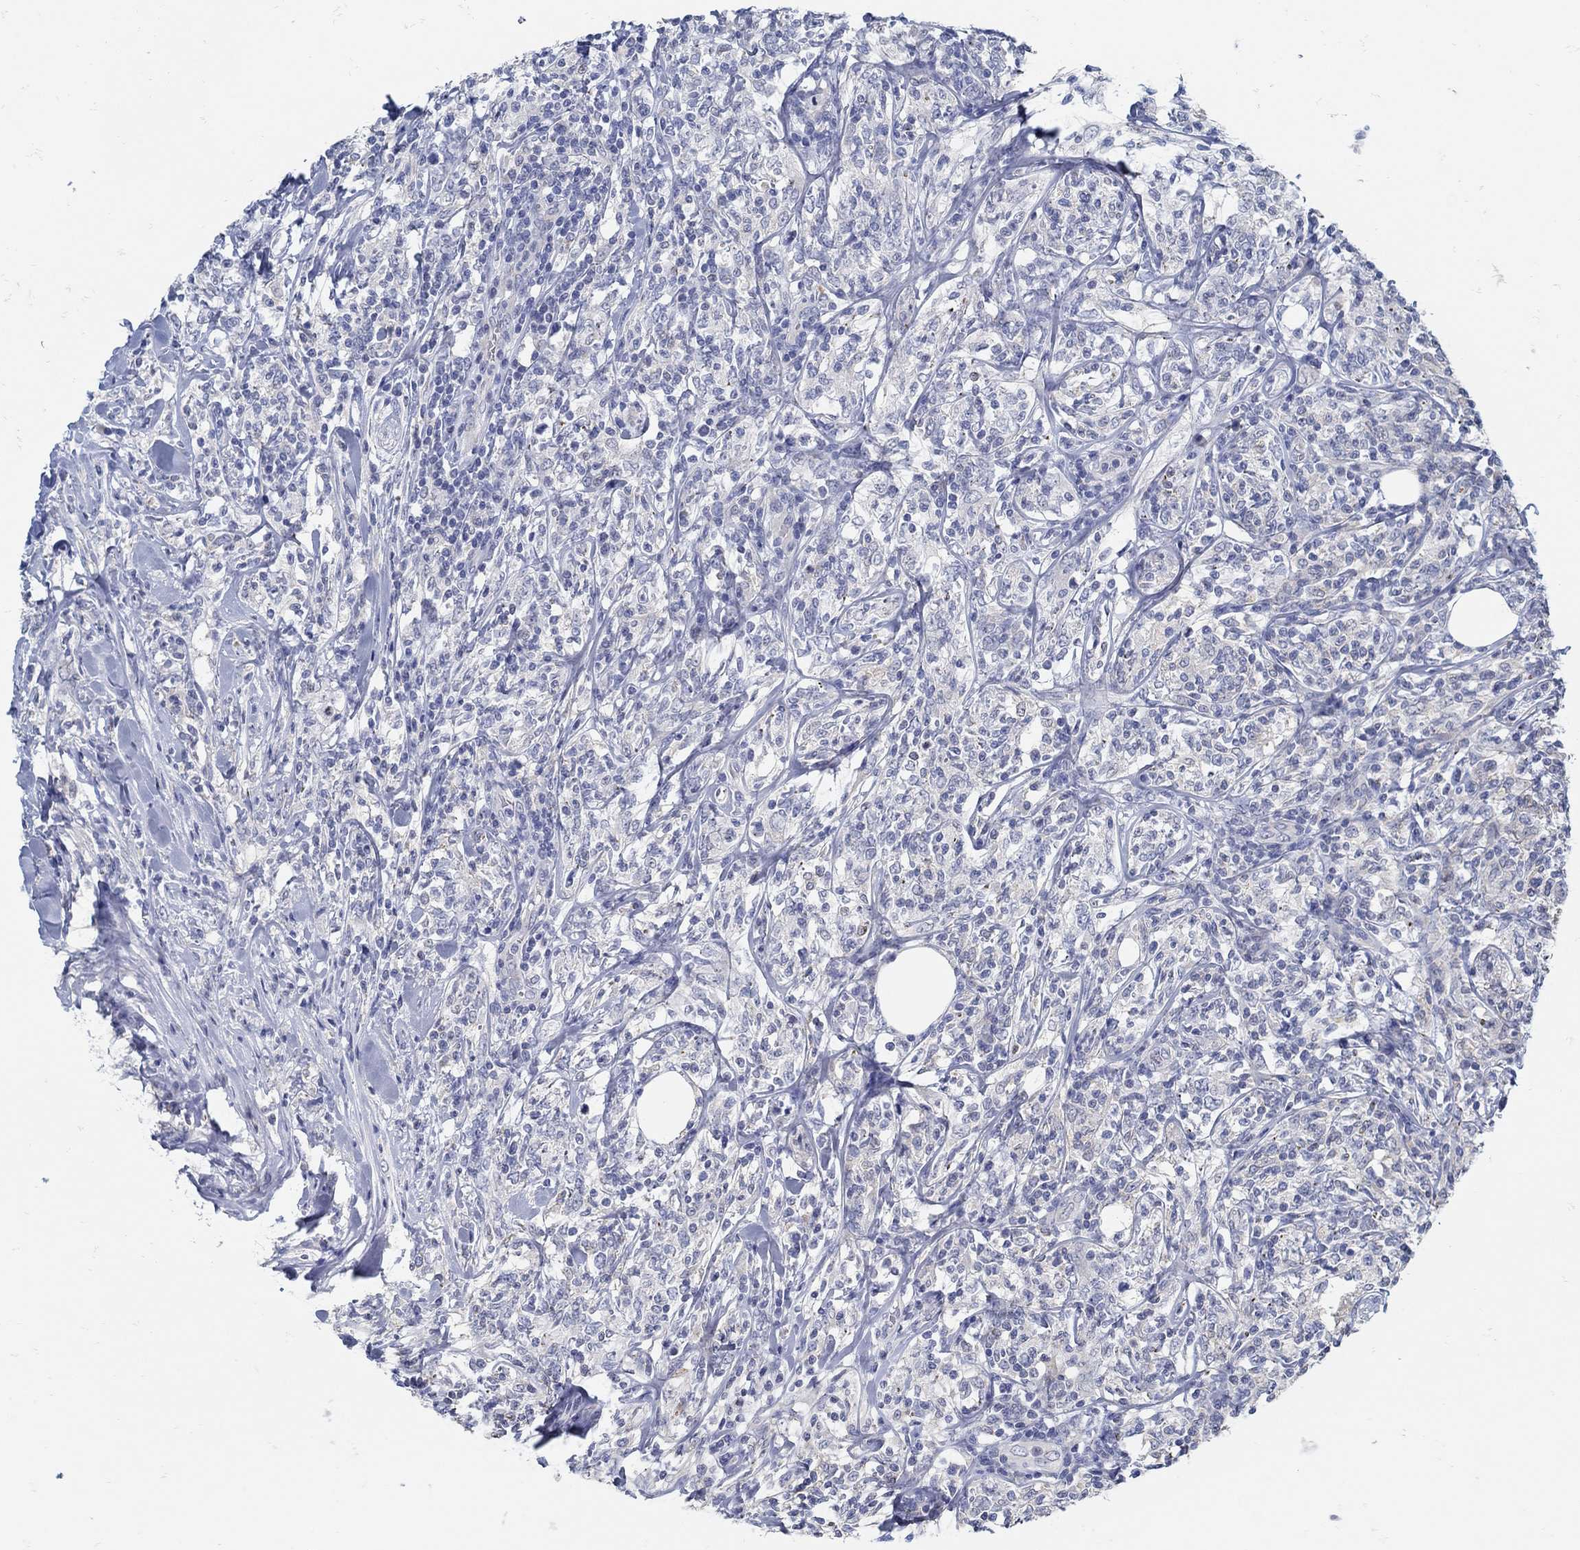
{"staining": {"intensity": "negative", "quantity": "none", "location": "none"}, "tissue": "lymphoma", "cell_type": "Tumor cells", "image_type": "cancer", "snomed": [{"axis": "morphology", "description": "Malignant lymphoma, non-Hodgkin's type, High grade"}, {"axis": "topography", "description": "Lymph node"}], "caption": "Immunohistochemistry of human high-grade malignant lymphoma, non-Hodgkin's type displays no positivity in tumor cells. The staining is performed using DAB brown chromogen with nuclei counter-stained in using hematoxylin.", "gene": "ZFAND4", "patient": {"sex": "female", "age": 84}}